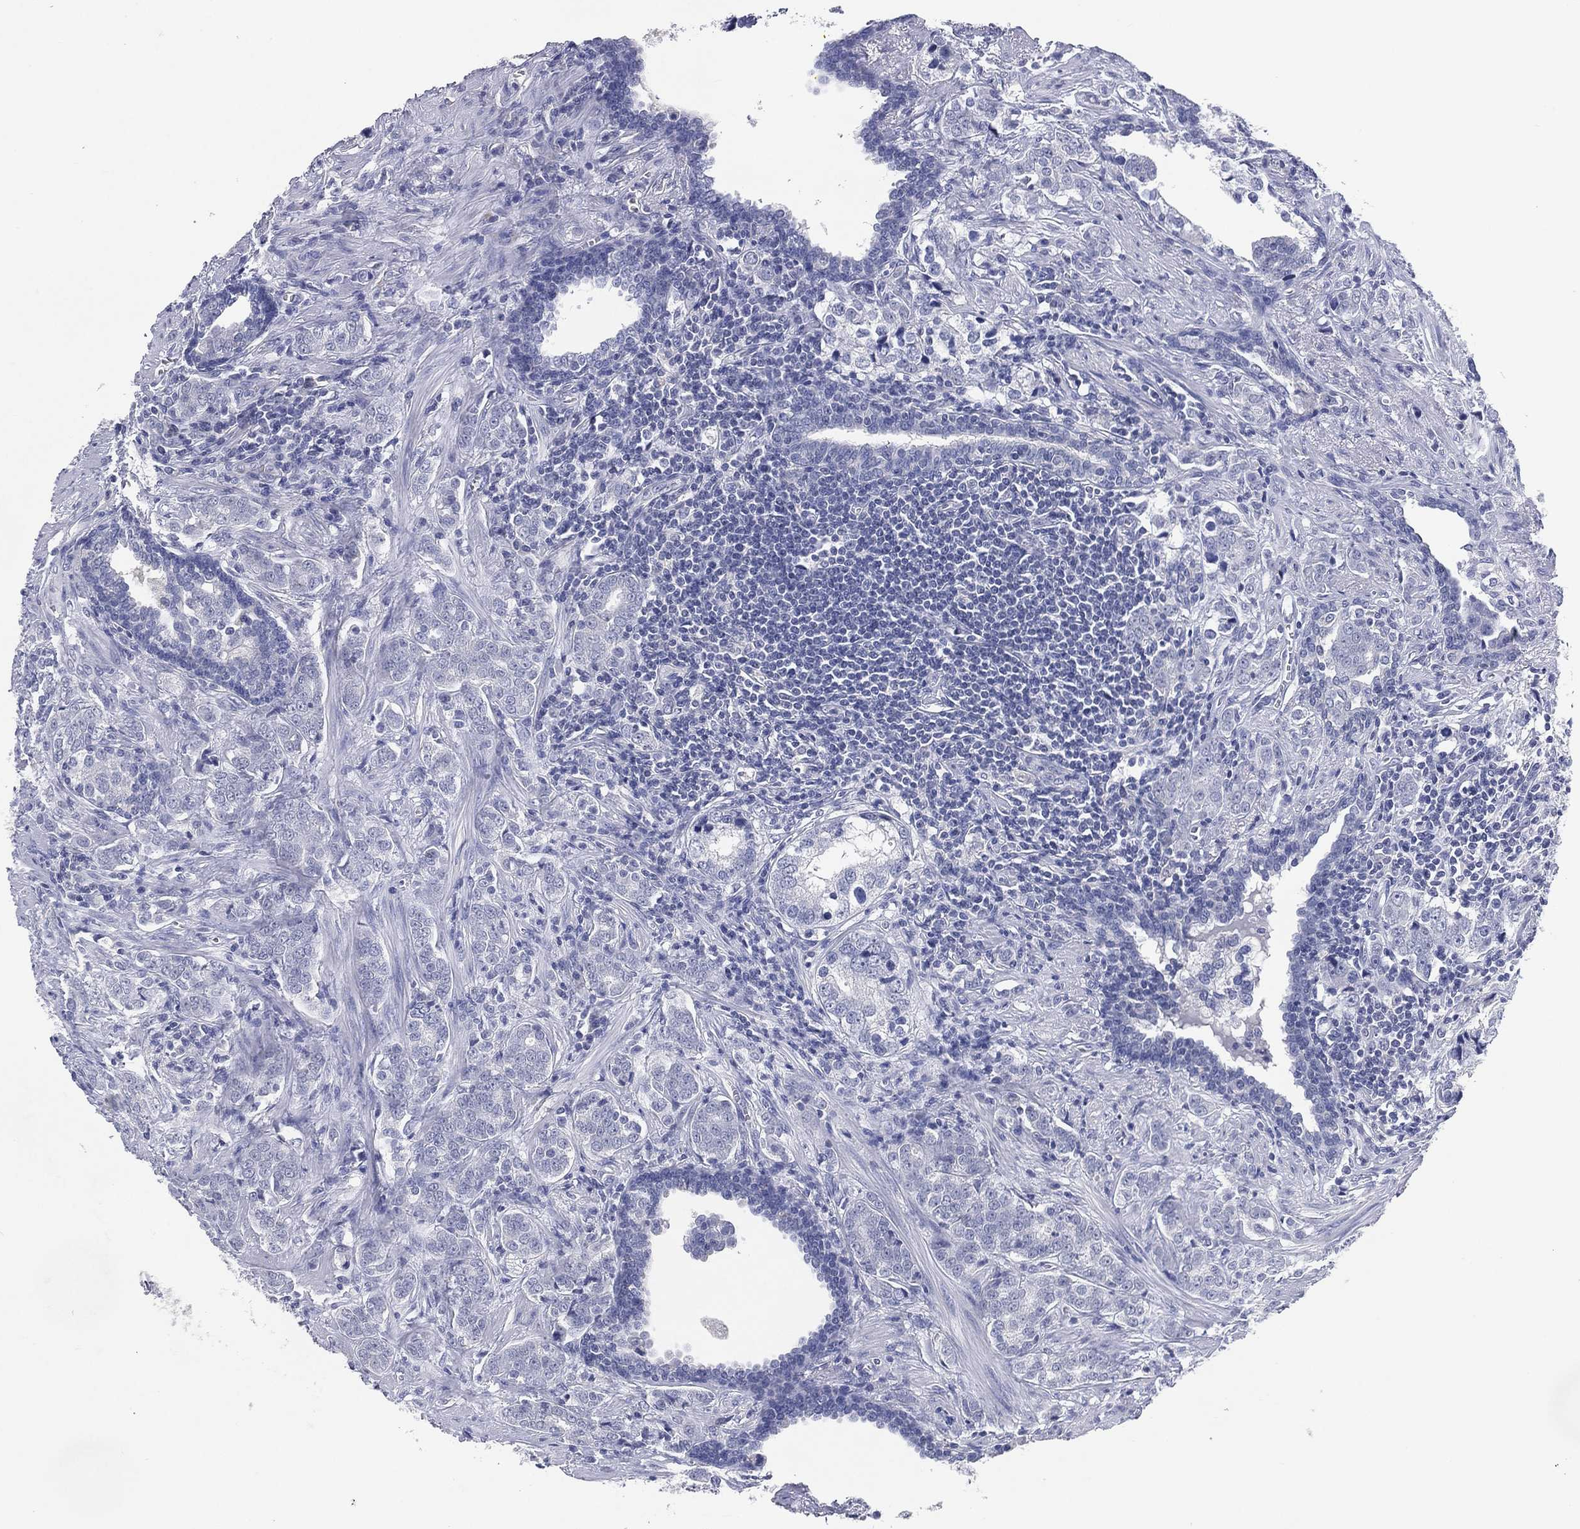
{"staining": {"intensity": "negative", "quantity": "none", "location": "none"}, "tissue": "prostate cancer", "cell_type": "Tumor cells", "image_type": "cancer", "snomed": [{"axis": "morphology", "description": "Adenocarcinoma, NOS"}, {"axis": "topography", "description": "Prostate and seminal vesicle, NOS"}], "caption": "Tumor cells are negative for protein expression in human prostate cancer.", "gene": "KRT35", "patient": {"sex": "male", "age": 63}}